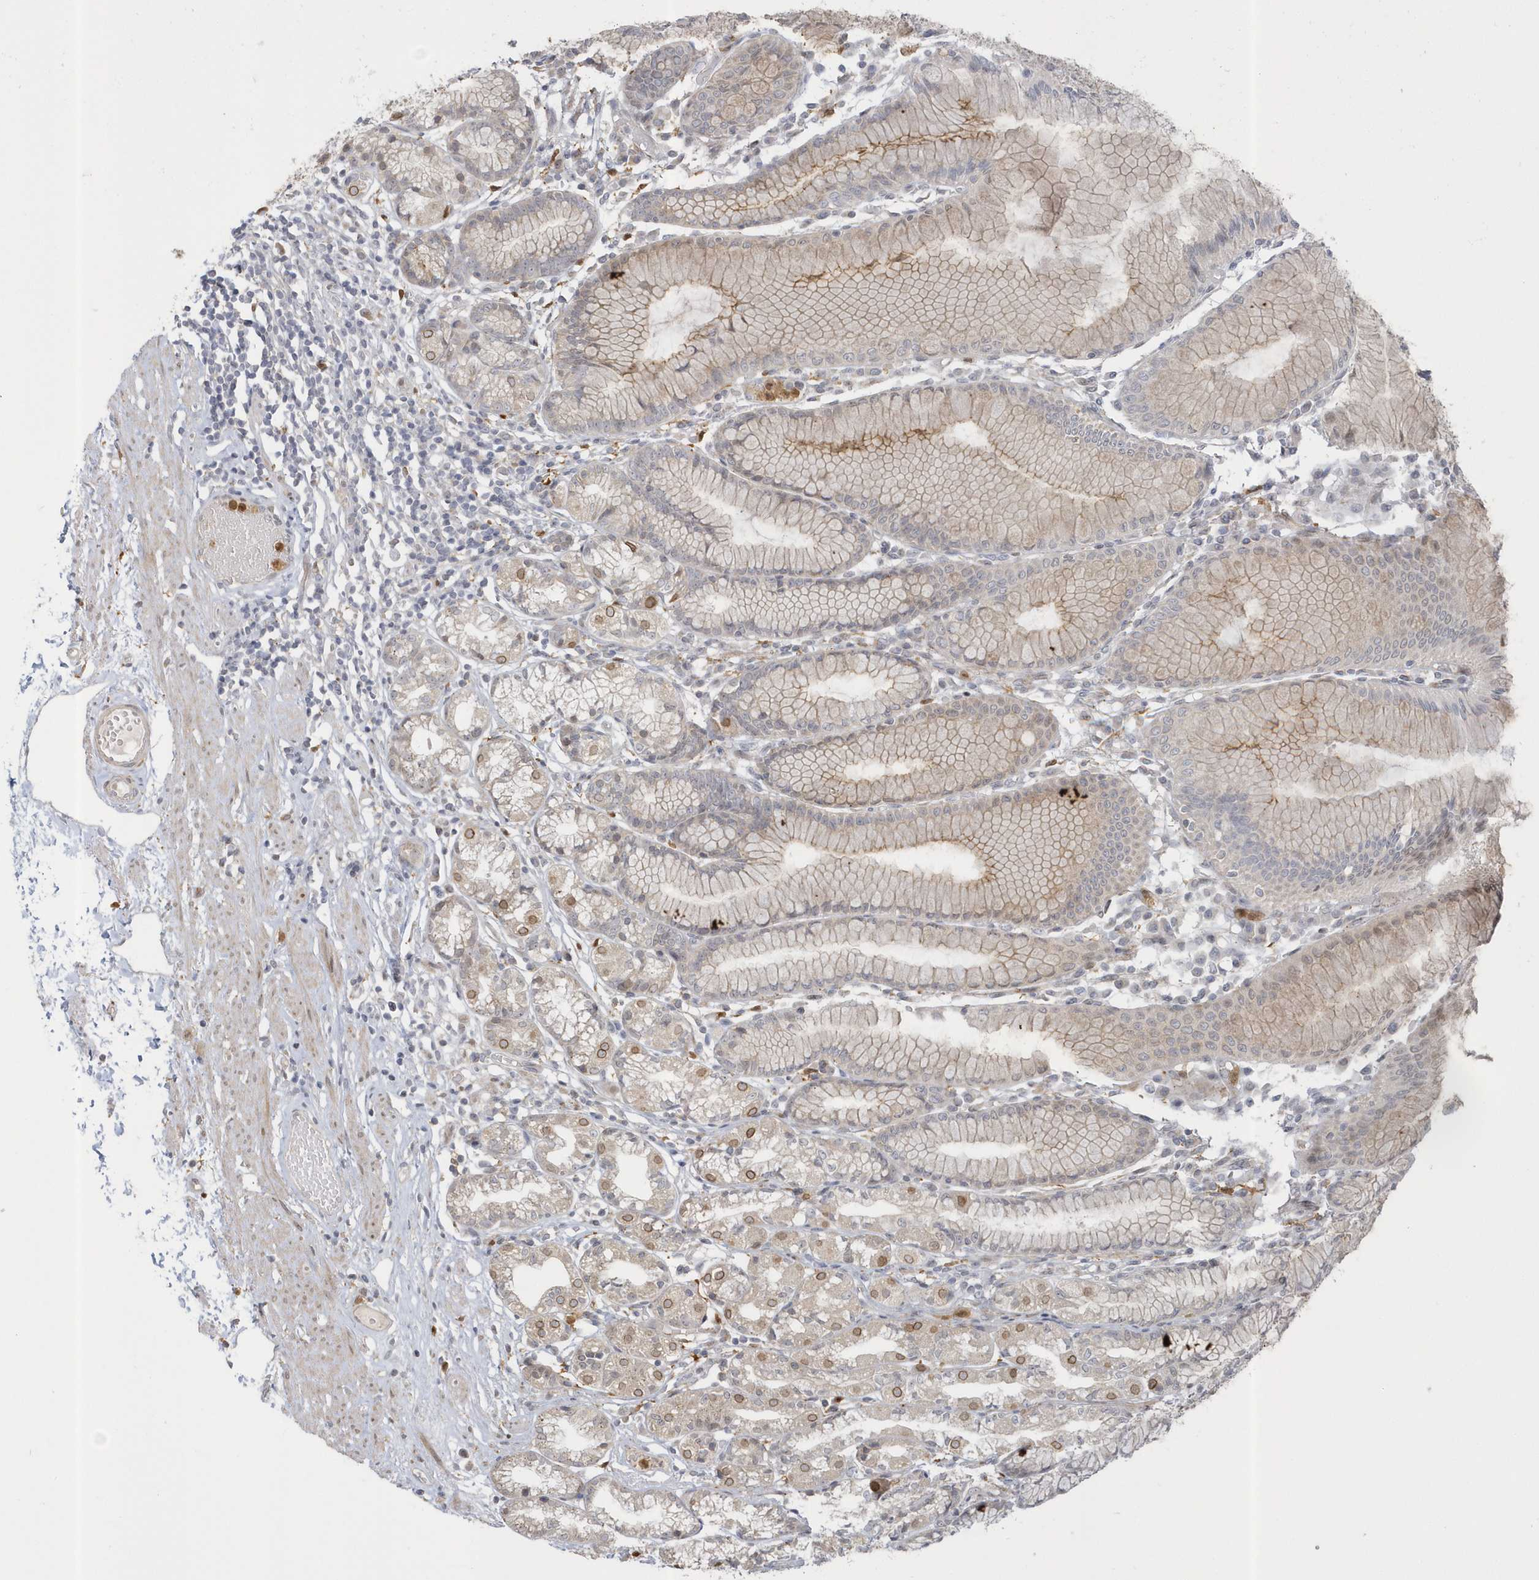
{"staining": {"intensity": "weak", "quantity": ">75%", "location": "cytoplasmic/membranous,nuclear"}, "tissue": "stomach", "cell_type": "Glandular cells", "image_type": "normal", "snomed": [{"axis": "morphology", "description": "Normal tissue, NOS"}, {"axis": "topography", "description": "Stomach"}], "caption": "Stomach stained for a protein demonstrates weak cytoplasmic/membranous,nuclear positivity in glandular cells. (IHC, brightfield microscopy, high magnification).", "gene": "NAF1", "patient": {"sex": "female", "age": 57}}